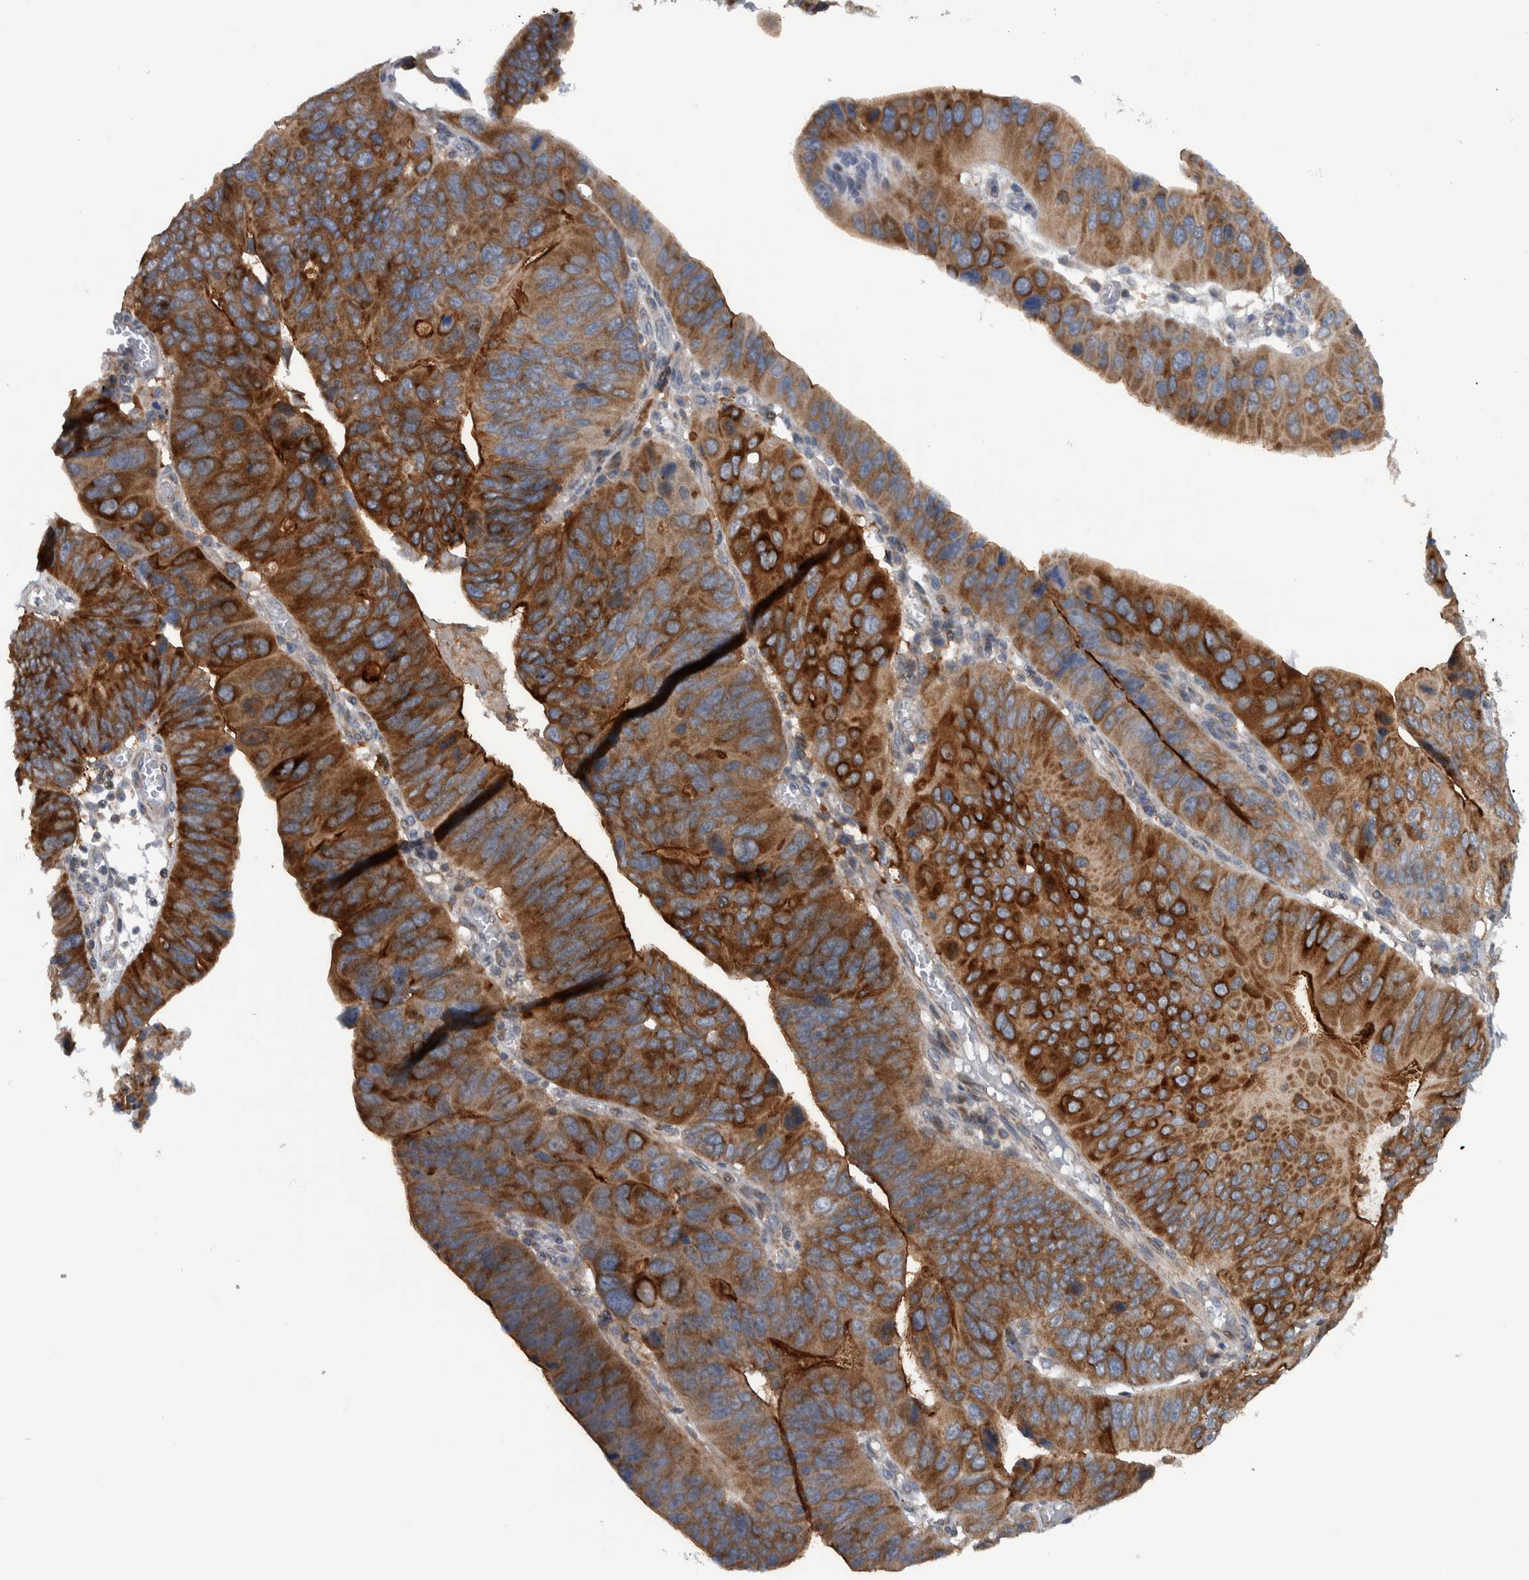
{"staining": {"intensity": "strong", "quantity": ">75%", "location": "cytoplasmic/membranous"}, "tissue": "stomach cancer", "cell_type": "Tumor cells", "image_type": "cancer", "snomed": [{"axis": "morphology", "description": "Adenocarcinoma, NOS"}, {"axis": "topography", "description": "Stomach"}], "caption": "Immunohistochemistry (IHC) (DAB) staining of stomach cancer demonstrates strong cytoplasmic/membranous protein positivity in approximately >75% of tumor cells. (brown staining indicates protein expression, while blue staining denotes nuclei).", "gene": "BAIAP2L1", "patient": {"sex": "male", "age": 59}}